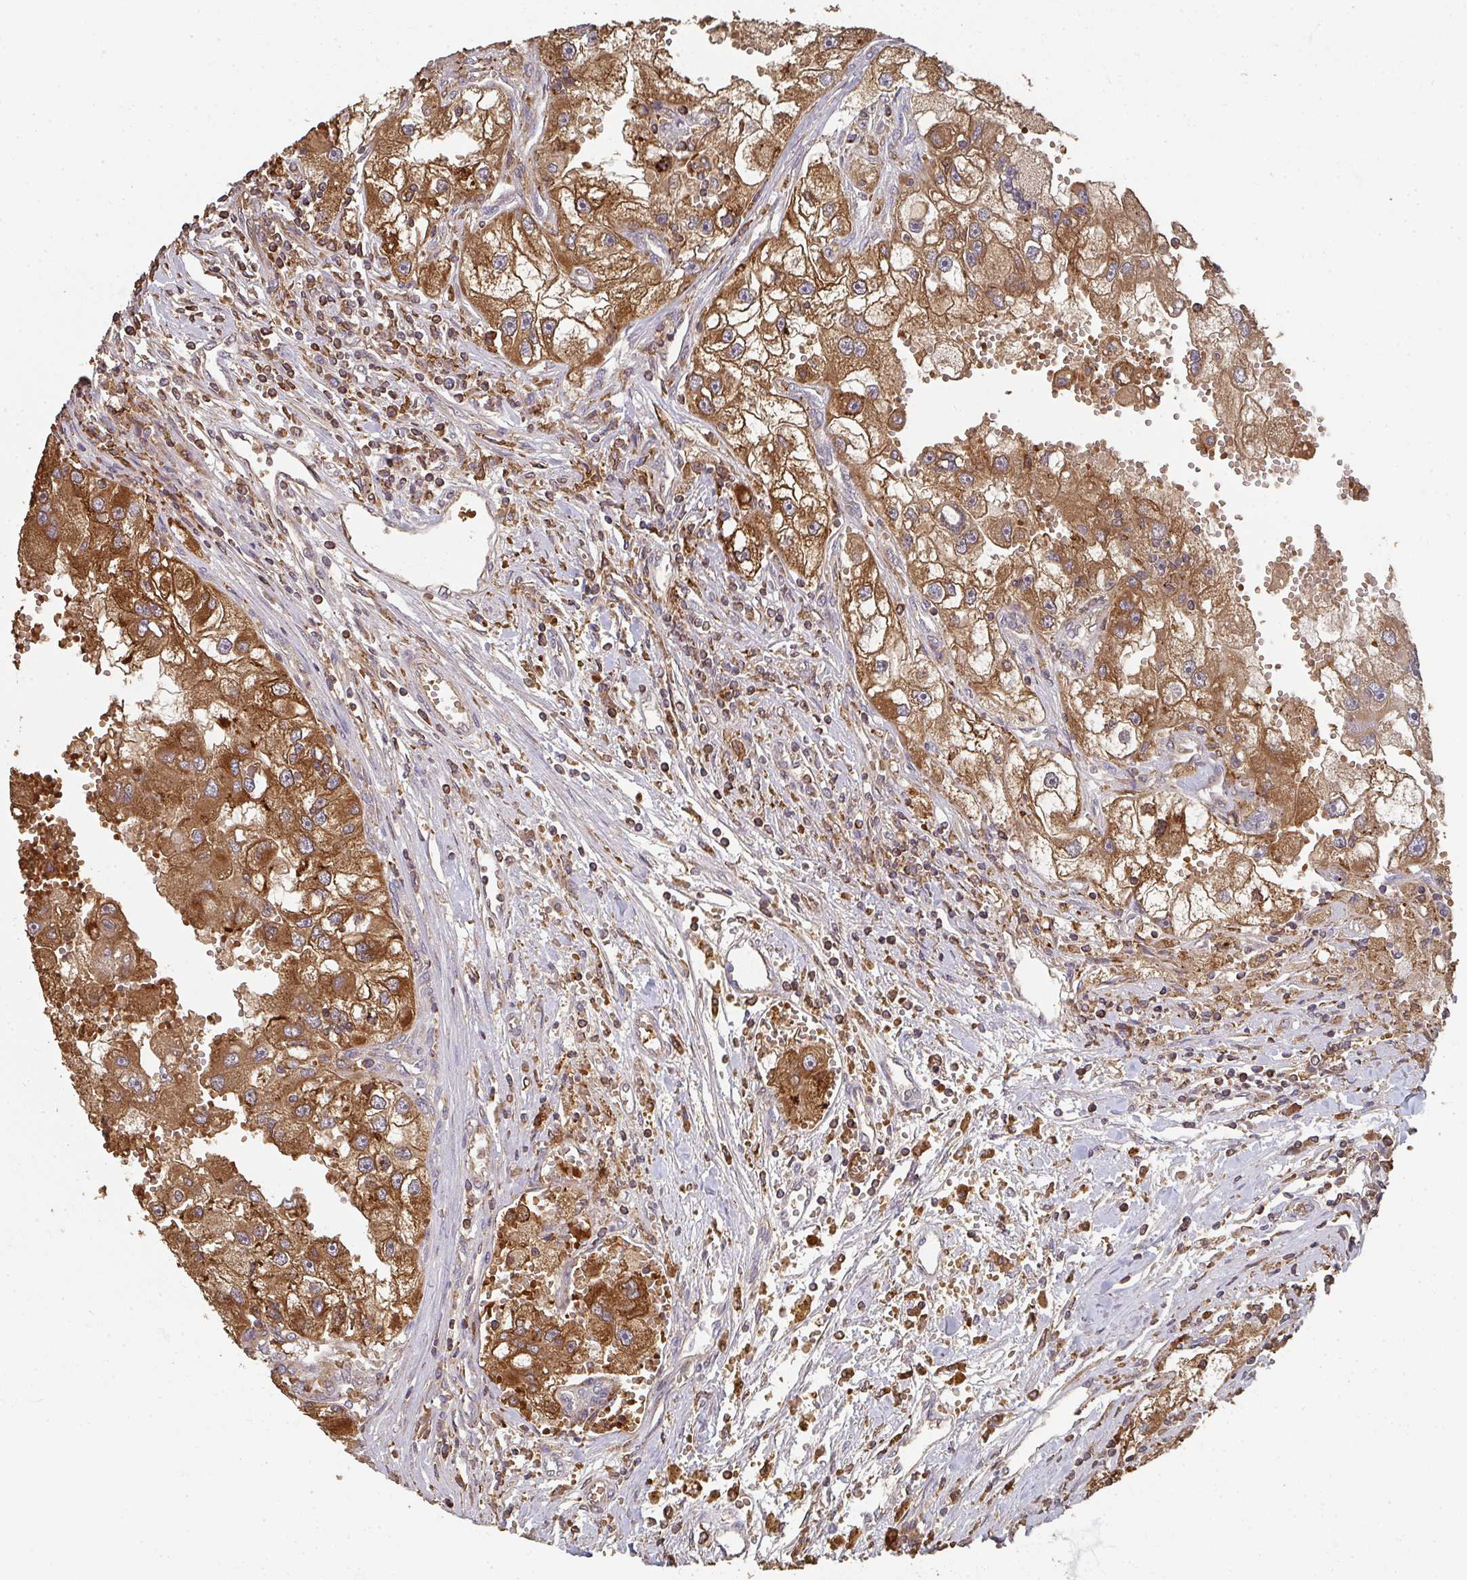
{"staining": {"intensity": "moderate", "quantity": ">75%", "location": "cytoplasmic/membranous"}, "tissue": "renal cancer", "cell_type": "Tumor cells", "image_type": "cancer", "snomed": [{"axis": "morphology", "description": "Adenocarcinoma, NOS"}, {"axis": "topography", "description": "Kidney"}], "caption": "Human renal adenocarcinoma stained for a protein (brown) displays moderate cytoplasmic/membranous positive staining in approximately >75% of tumor cells.", "gene": "POLG", "patient": {"sex": "male", "age": 63}}